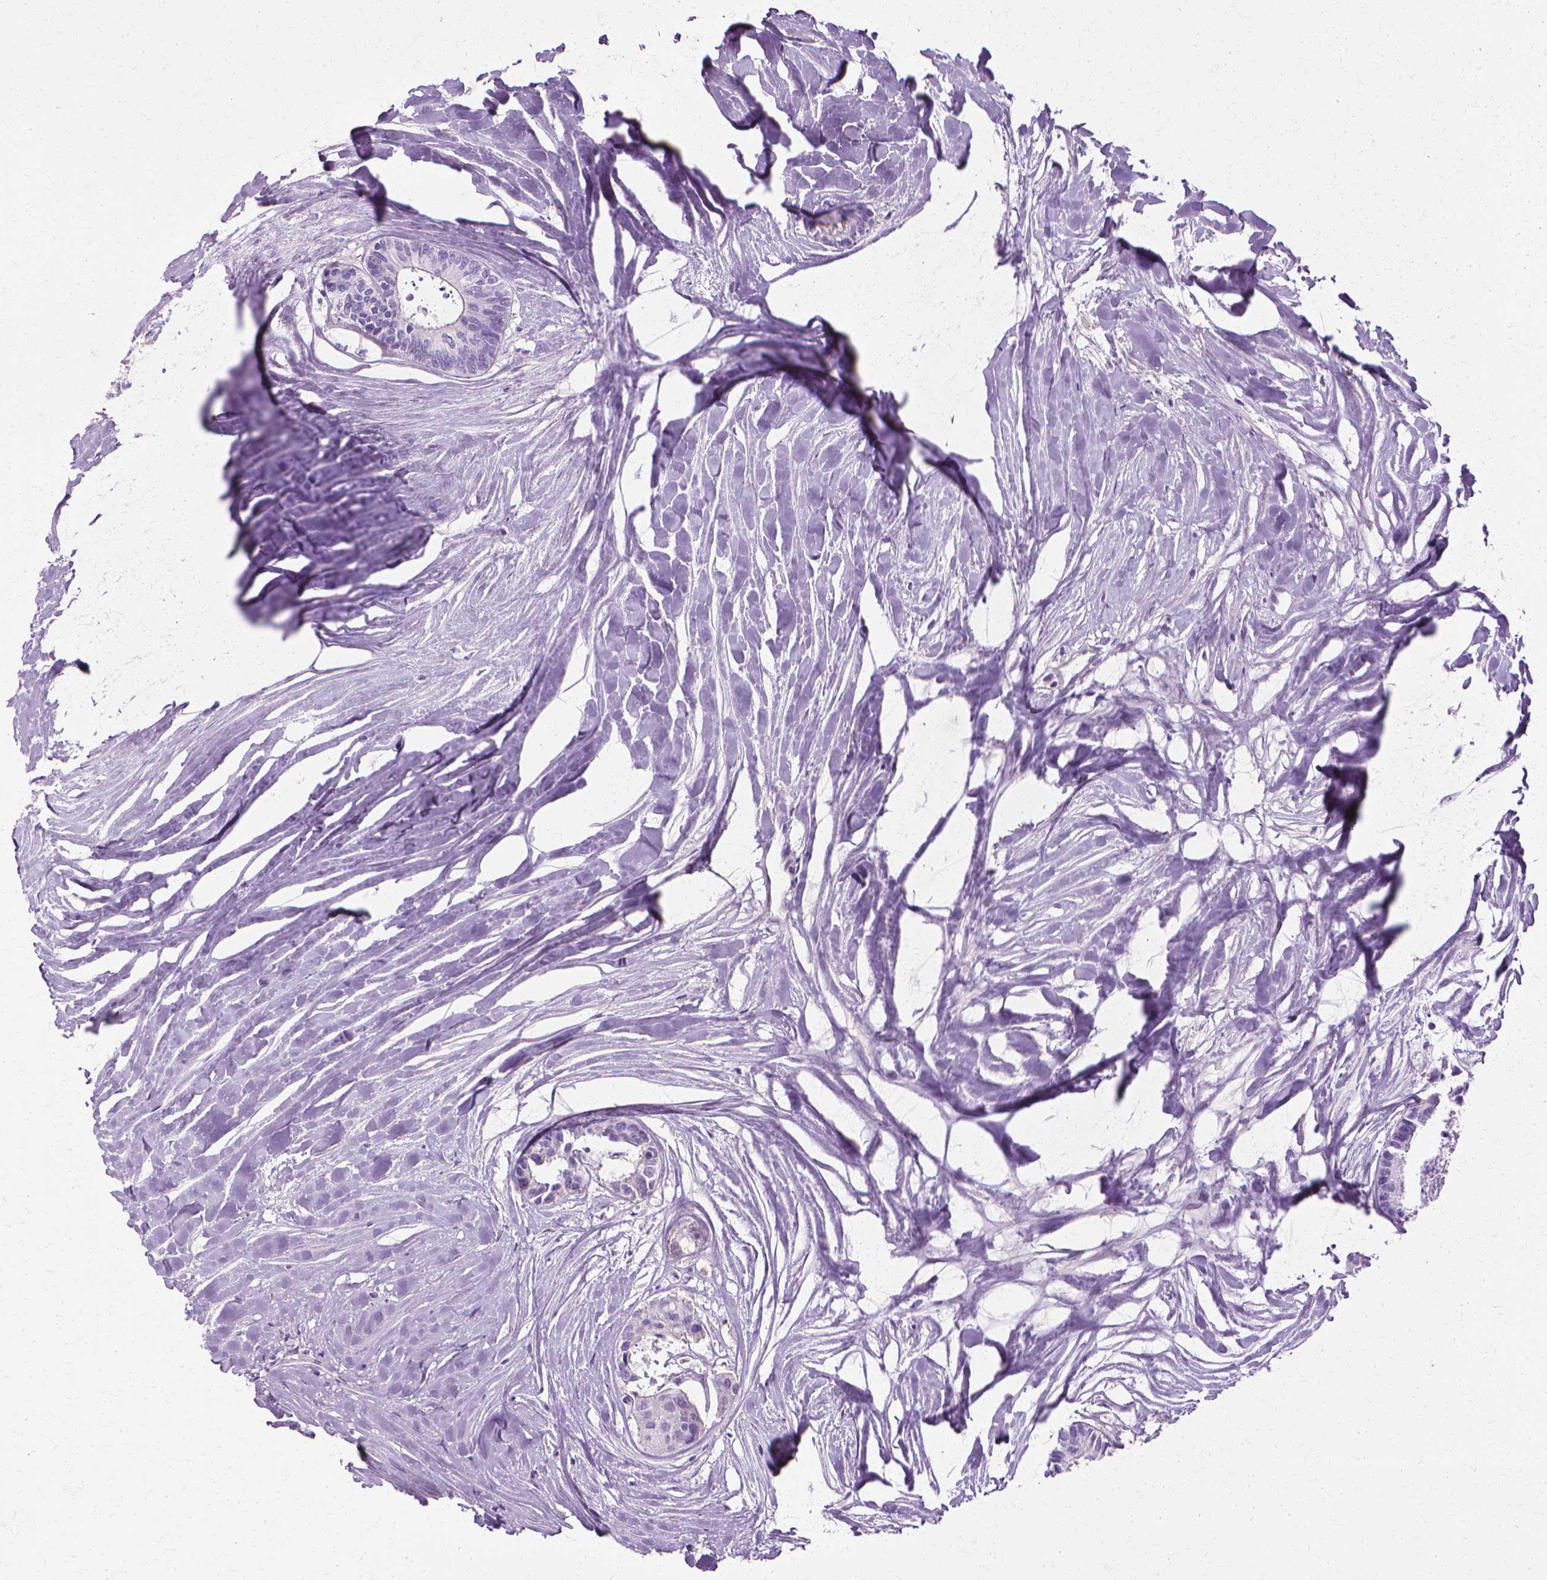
{"staining": {"intensity": "negative", "quantity": "none", "location": "none"}, "tissue": "colorectal cancer", "cell_type": "Tumor cells", "image_type": "cancer", "snomed": [{"axis": "morphology", "description": "Adenocarcinoma, NOS"}, {"axis": "topography", "description": "Colon"}, {"axis": "topography", "description": "Rectum"}], "caption": "High power microscopy histopathology image of an immunohistochemistry micrograph of colorectal cancer (adenocarcinoma), revealing no significant expression in tumor cells.", "gene": "CFAP157", "patient": {"sex": "male", "age": 57}}